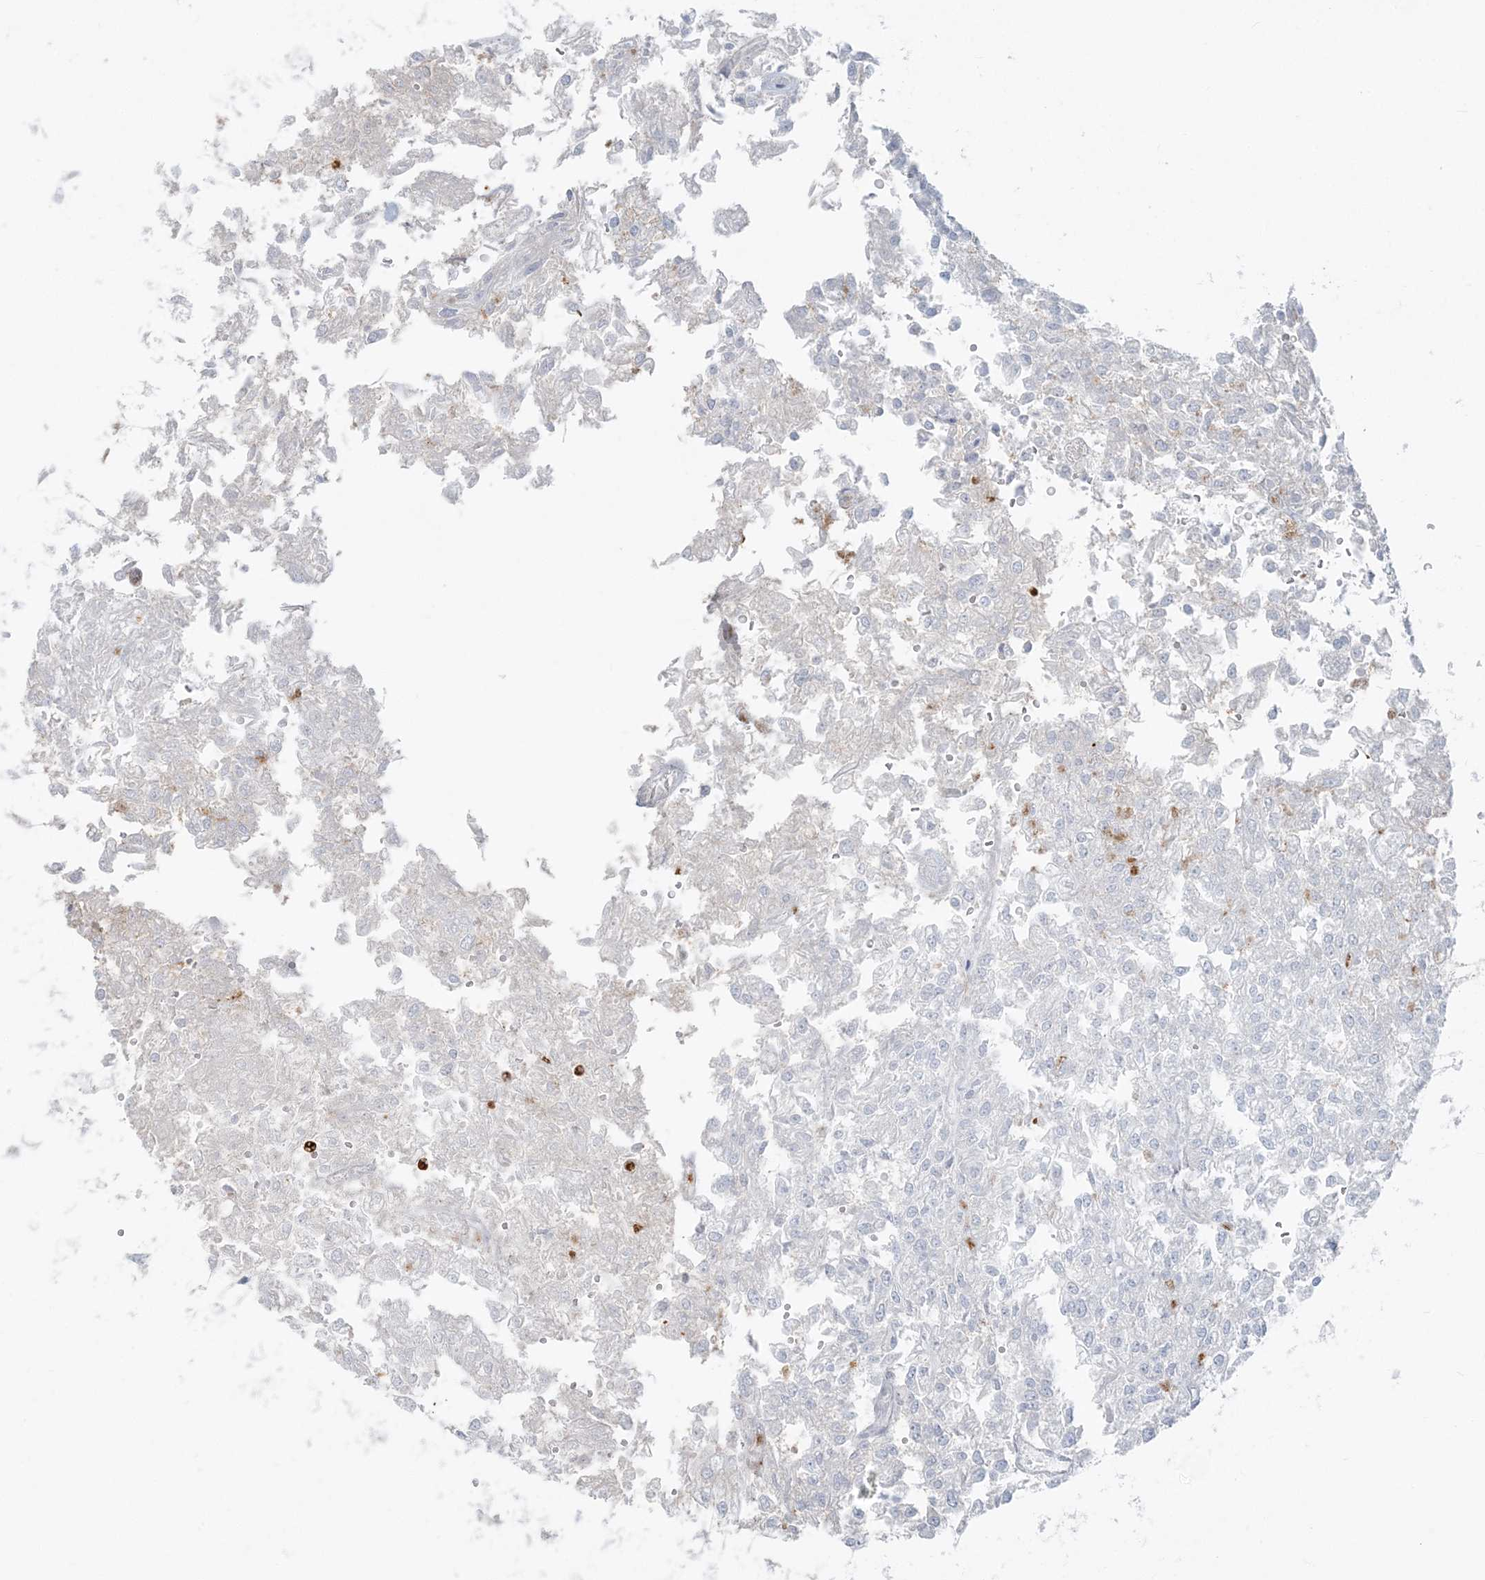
{"staining": {"intensity": "negative", "quantity": "none", "location": "none"}, "tissue": "renal cancer", "cell_type": "Tumor cells", "image_type": "cancer", "snomed": [{"axis": "morphology", "description": "Adenocarcinoma, NOS"}, {"axis": "topography", "description": "Kidney"}], "caption": "The image exhibits no significant positivity in tumor cells of adenocarcinoma (renal).", "gene": "CCNJ", "patient": {"sex": "female", "age": 54}}